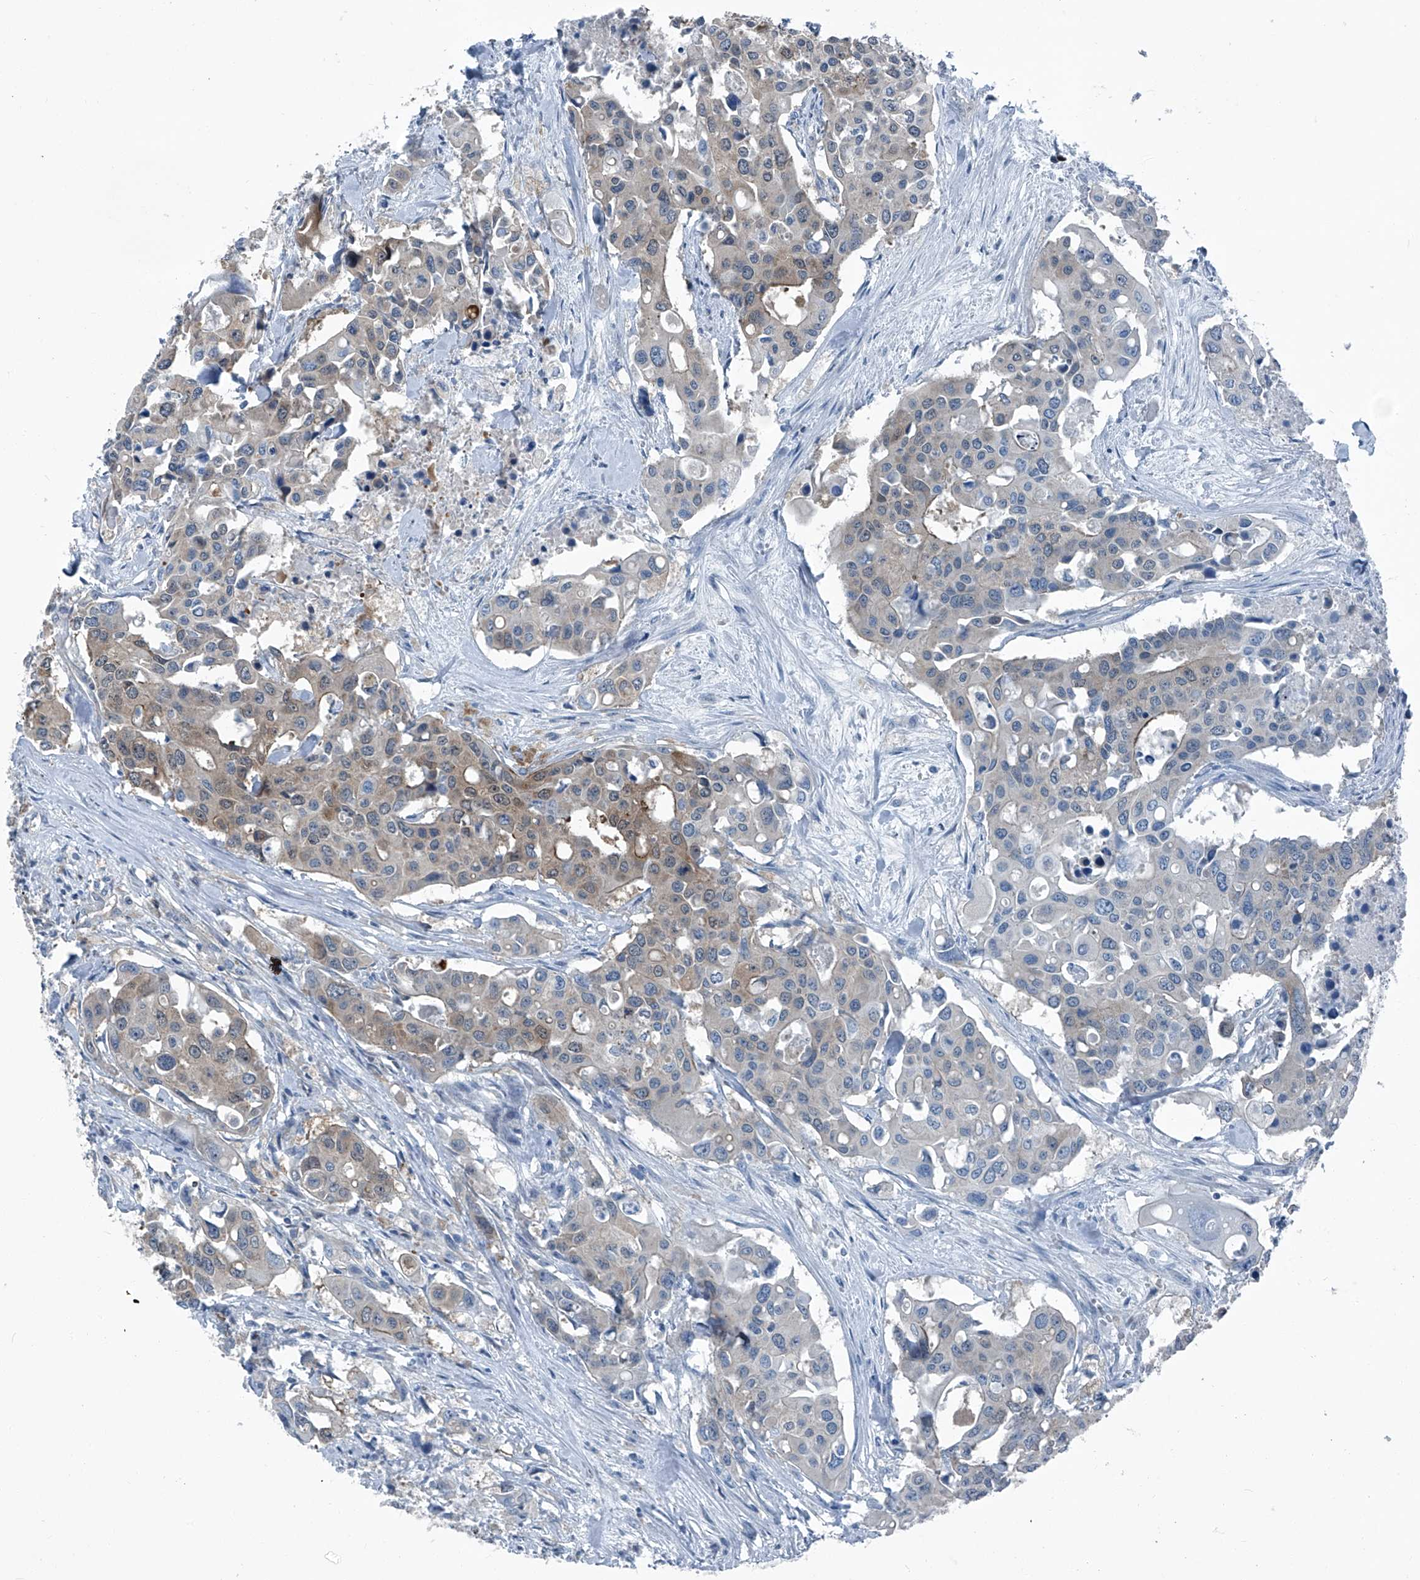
{"staining": {"intensity": "moderate", "quantity": "25%-75%", "location": "cytoplasmic/membranous"}, "tissue": "colorectal cancer", "cell_type": "Tumor cells", "image_type": "cancer", "snomed": [{"axis": "morphology", "description": "Adenocarcinoma, NOS"}, {"axis": "topography", "description": "Colon"}], "caption": "Protein staining of adenocarcinoma (colorectal) tissue displays moderate cytoplasmic/membranous staining in approximately 25%-75% of tumor cells. (Stains: DAB in brown, nuclei in blue, Microscopy: brightfield microscopy at high magnification).", "gene": "SENP2", "patient": {"sex": "male", "age": 77}}